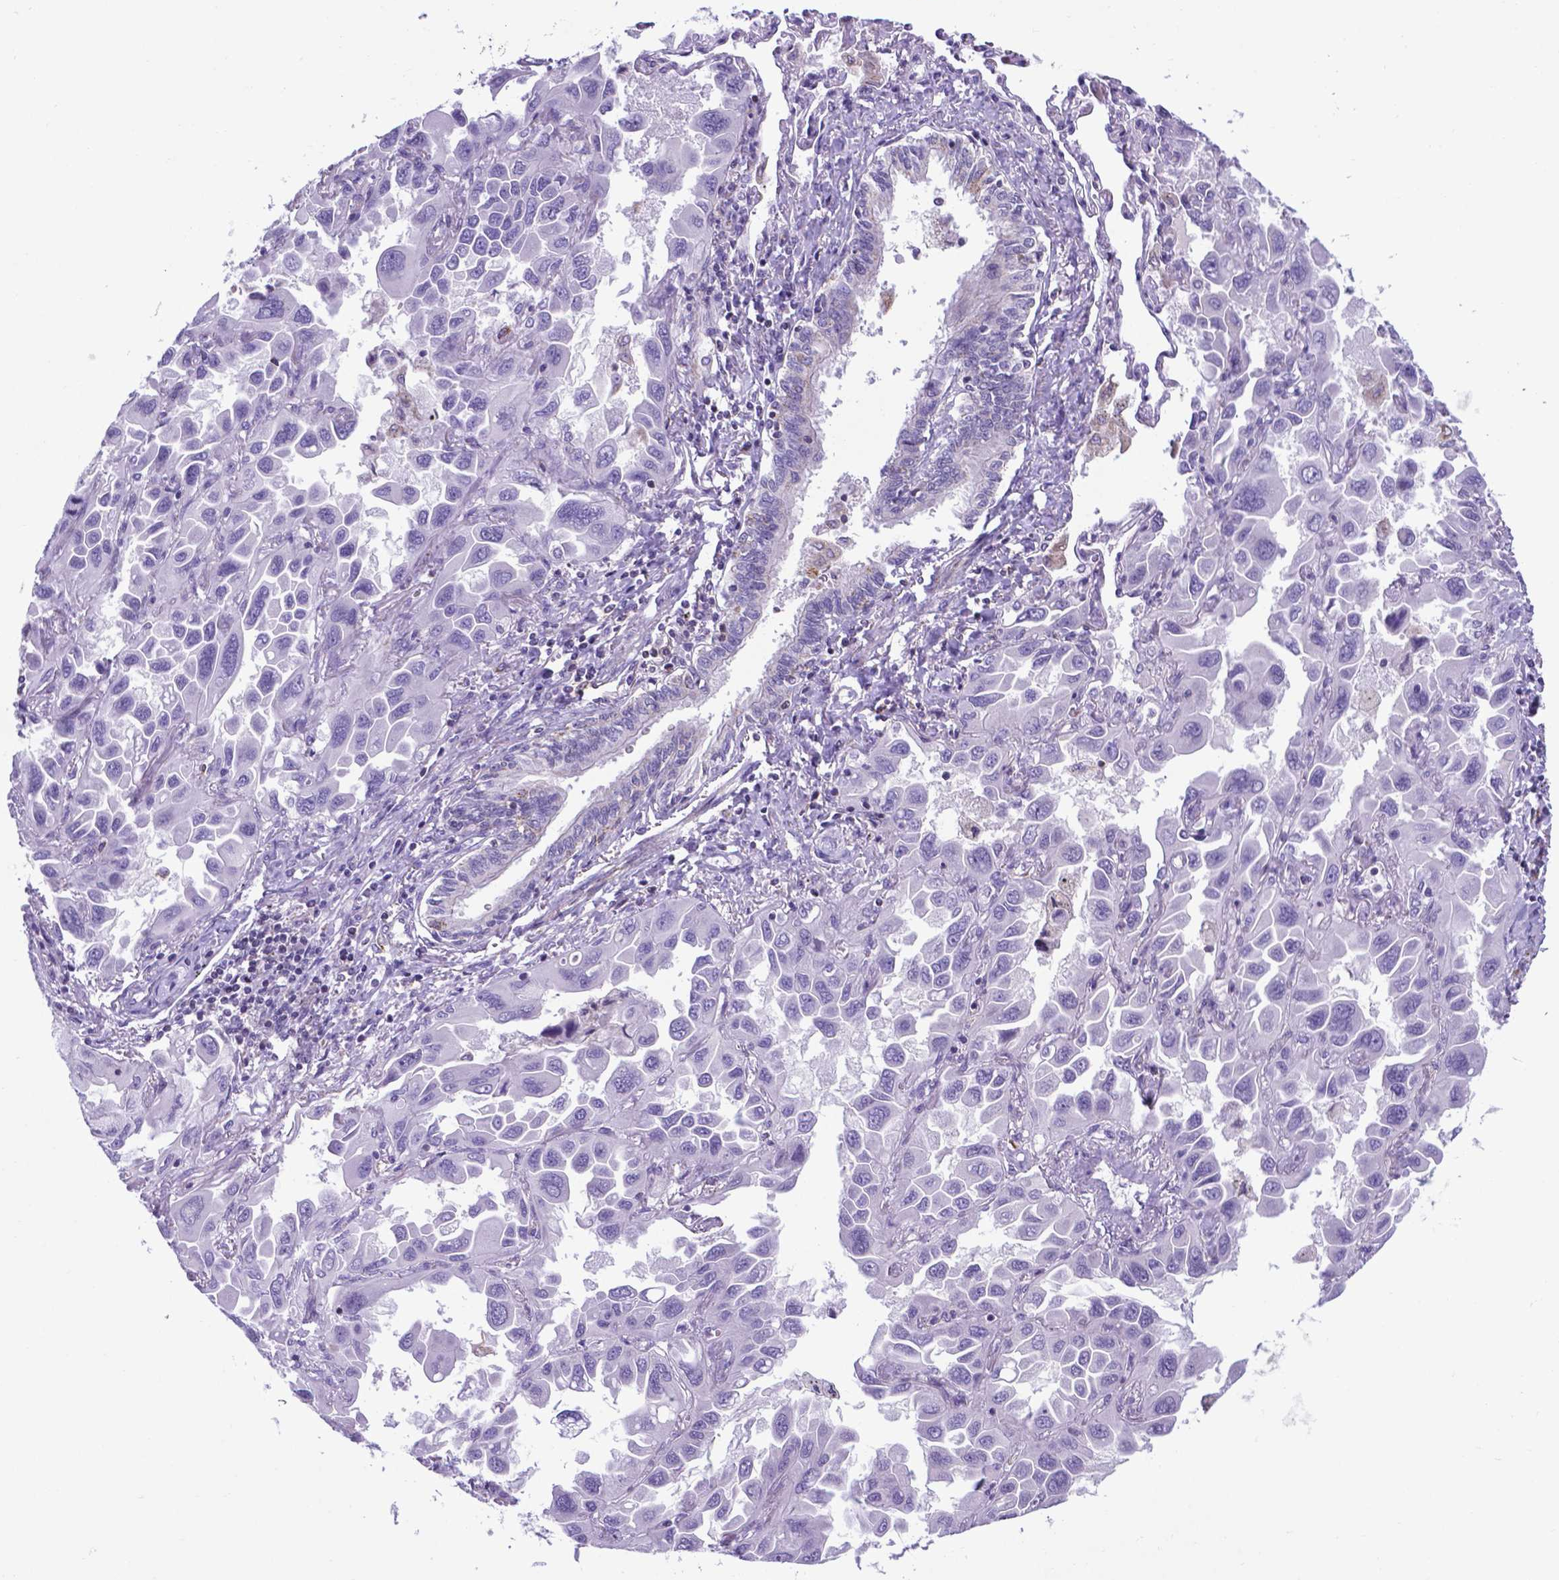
{"staining": {"intensity": "negative", "quantity": "none", "location": "none"}, "tissue": "lung cancer", "cell_type": "Tumor cells", "image_type": "cancer", "snomed": [{"axis": "morphology", "description": "Adenocarcinoma, NOS"}, {"axis": "topography", "description": "Lung"}], "caption": "Immunohistochemical staining of human lung cancer shows no significant staining in tumor cells.", "gene": "POU3F3", "patient": {"sex": "male", "age": 64}}